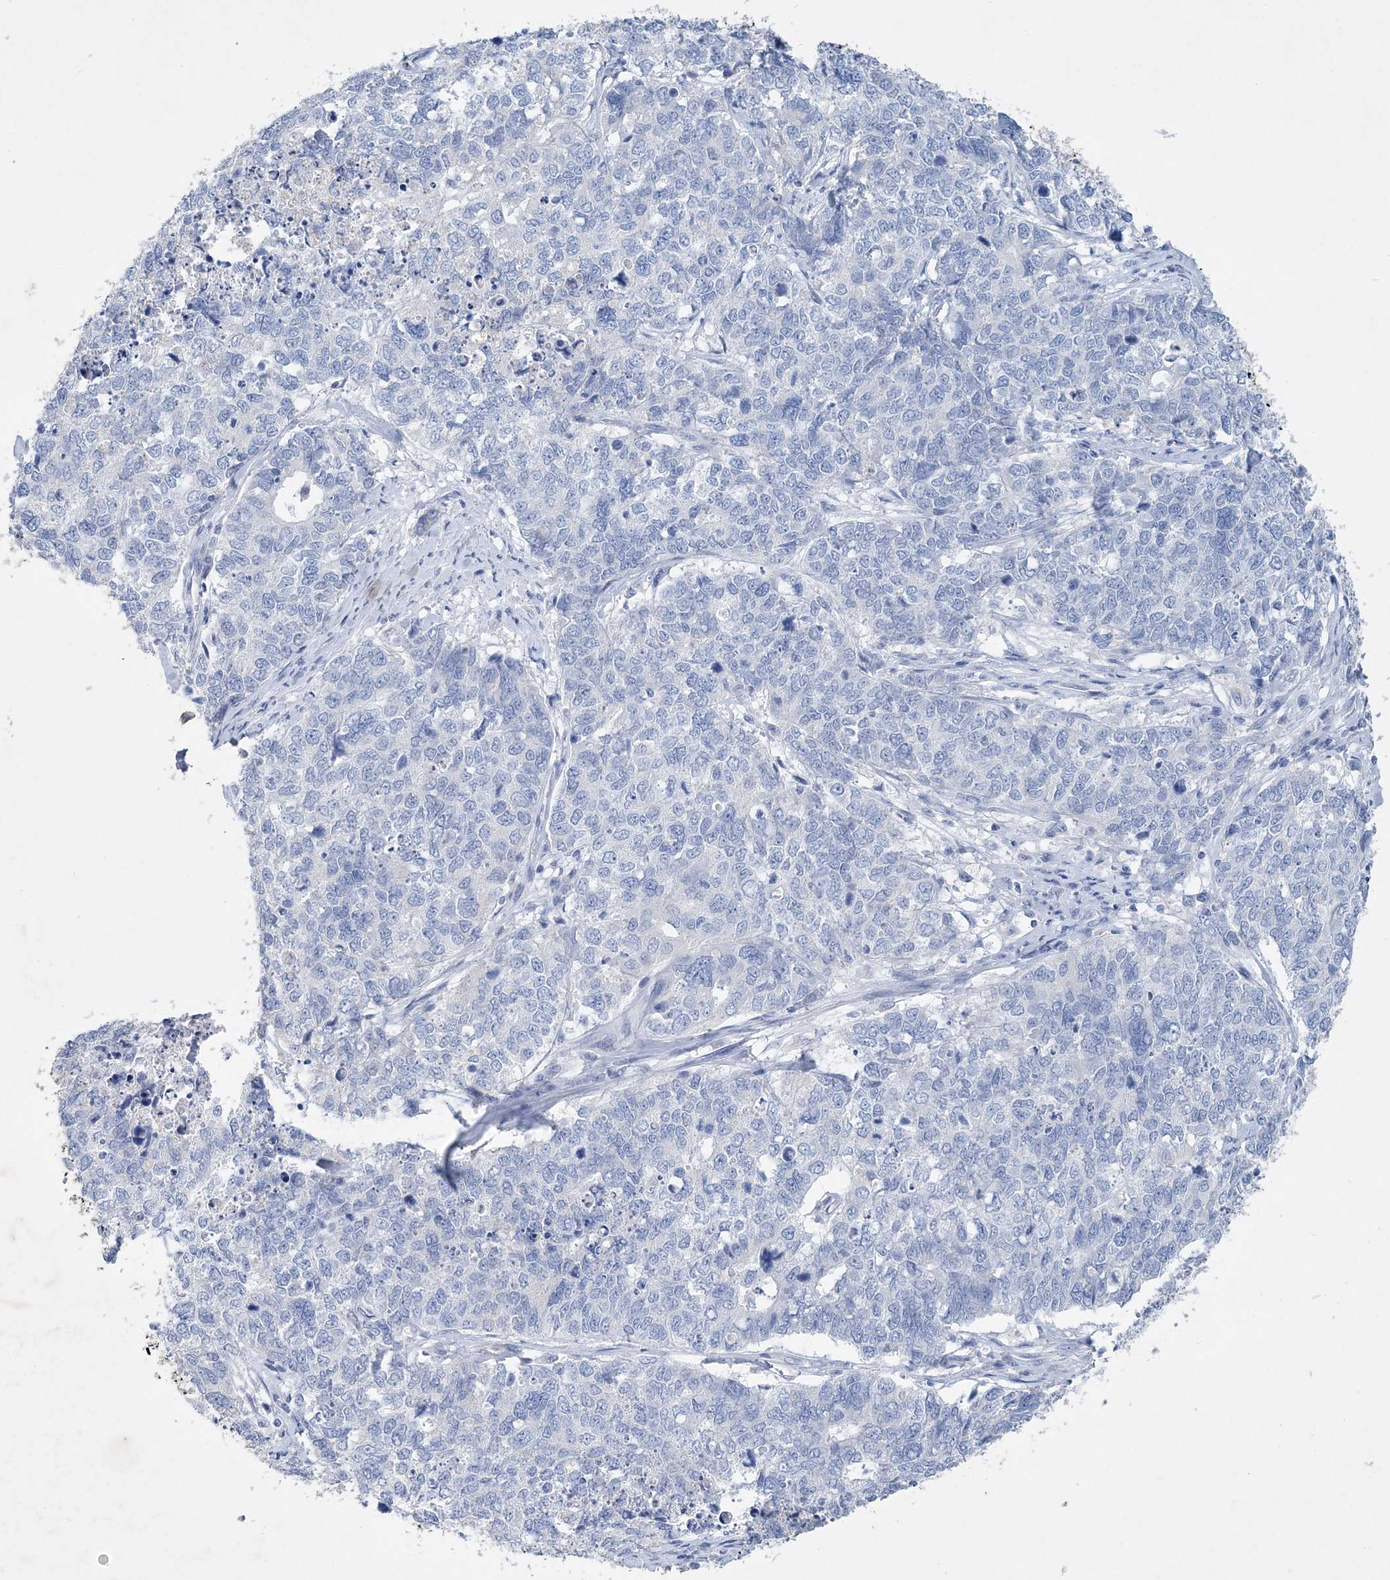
{"staining": {"intensity": "negative", "quantity": "none", "location": "none"}, "tissue": "cervical cancer", "cell_type": "Tumor cells", "image_type": "cancer", "snomed": [{"axis": "morphology", "description": "Squamous cell carcinoma, NOS"}, {"axis": "topography", "description": "Cervix"}], "caption": "DAB (3,3'-diaminobenzidine) immunohistochemical staining of cervical squamous cell carcinoma exhibits no significant positivity in tumor cells.", "gene": "COPS8", "patient": {"sex": "female", "age": 63}}